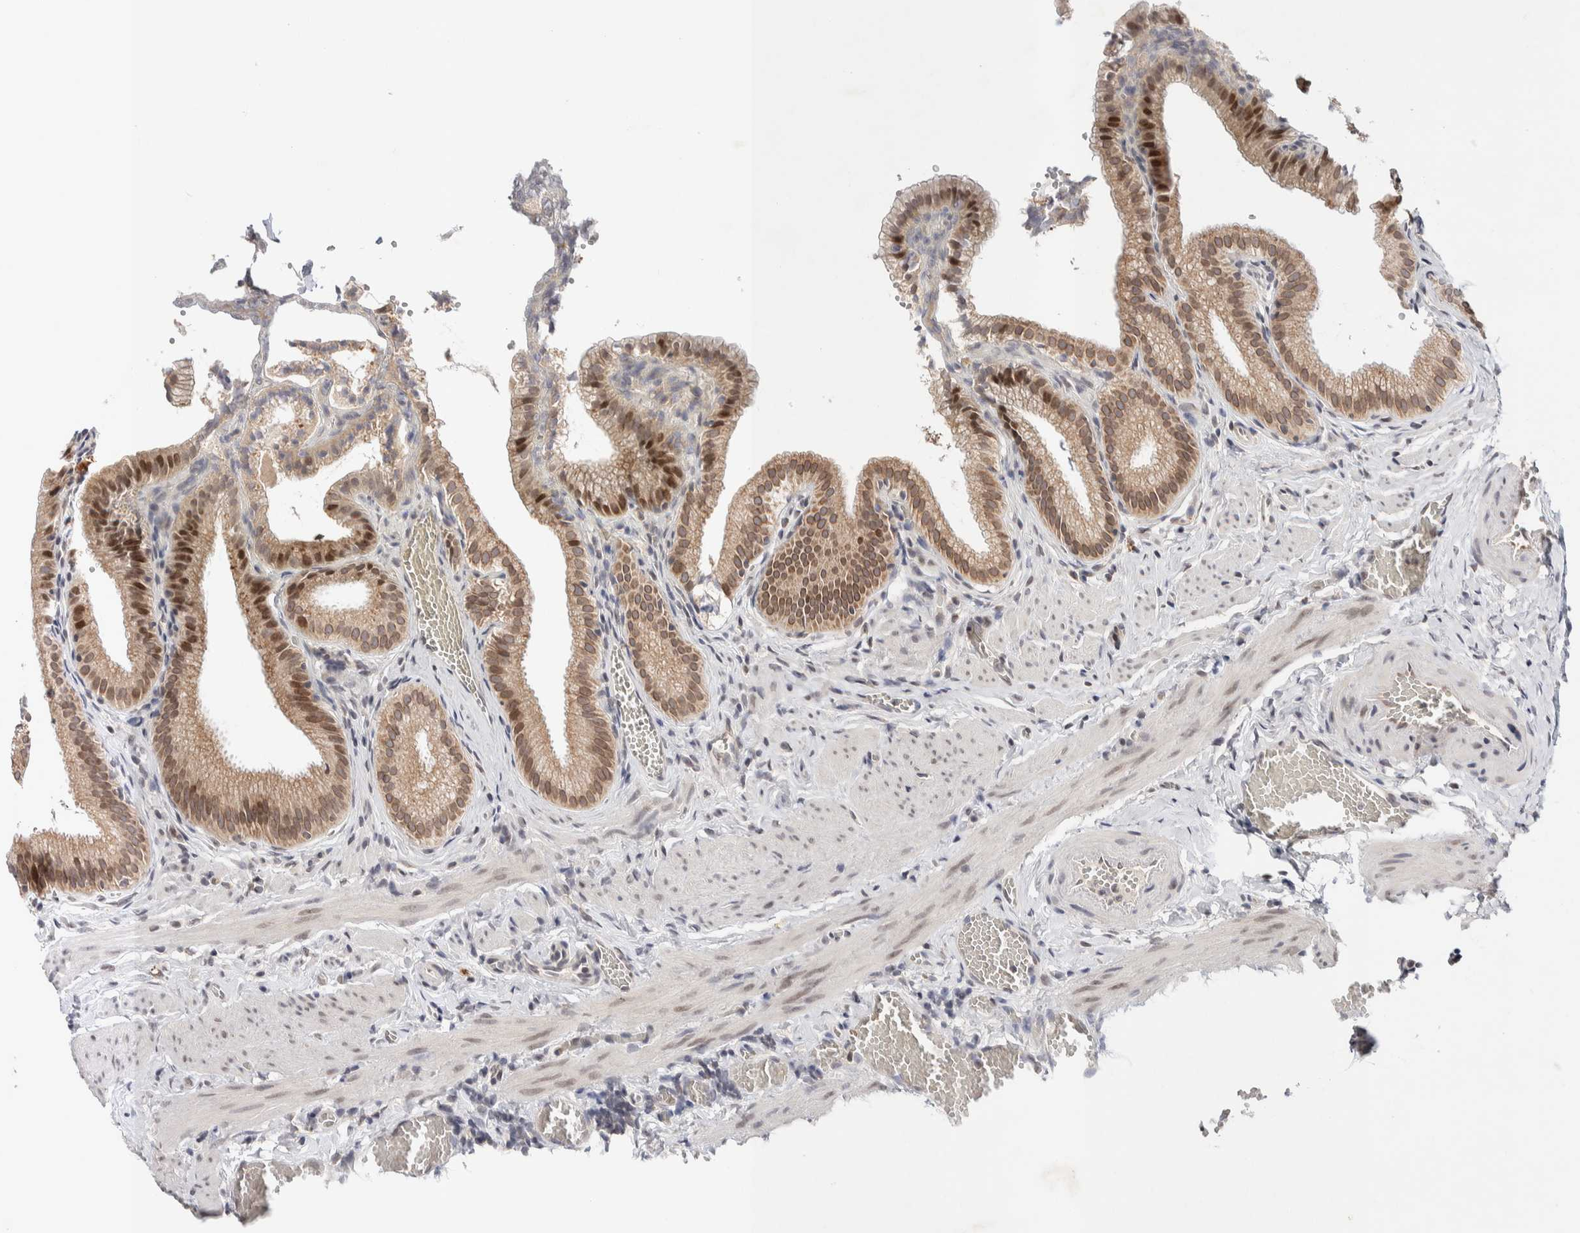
{"staining": {"intensity": "moderate", "quantity": ">75%", "location": "cytoplasmic/membranous,nuclear"}, "tissue": "gallbladder", "cell_type": "Glandular cells", "image_type": "normal", "snomed": [{"axis": "morphology", "description": "Normal tissue, NOS"}, {"axis": "topography", "description": "Gallbladder"}], "caption": "Immunohistochemistry (IHC) staining of unremarkable gallbladder, which displays medium levels of moderate cytoplasmic/membranous,nuclear positivity in about >75% of glandular cells indicating moderate cytoplasmic/membranous,nuclear protein expression. The staining was performed using DAB (3,3'-diaminobenzidine) (brown) for protein detection and nuclei were counterstained in hematoxylin (blue).", "gene": "CRAT", "patient": {"sex": "male", "age": 38}}